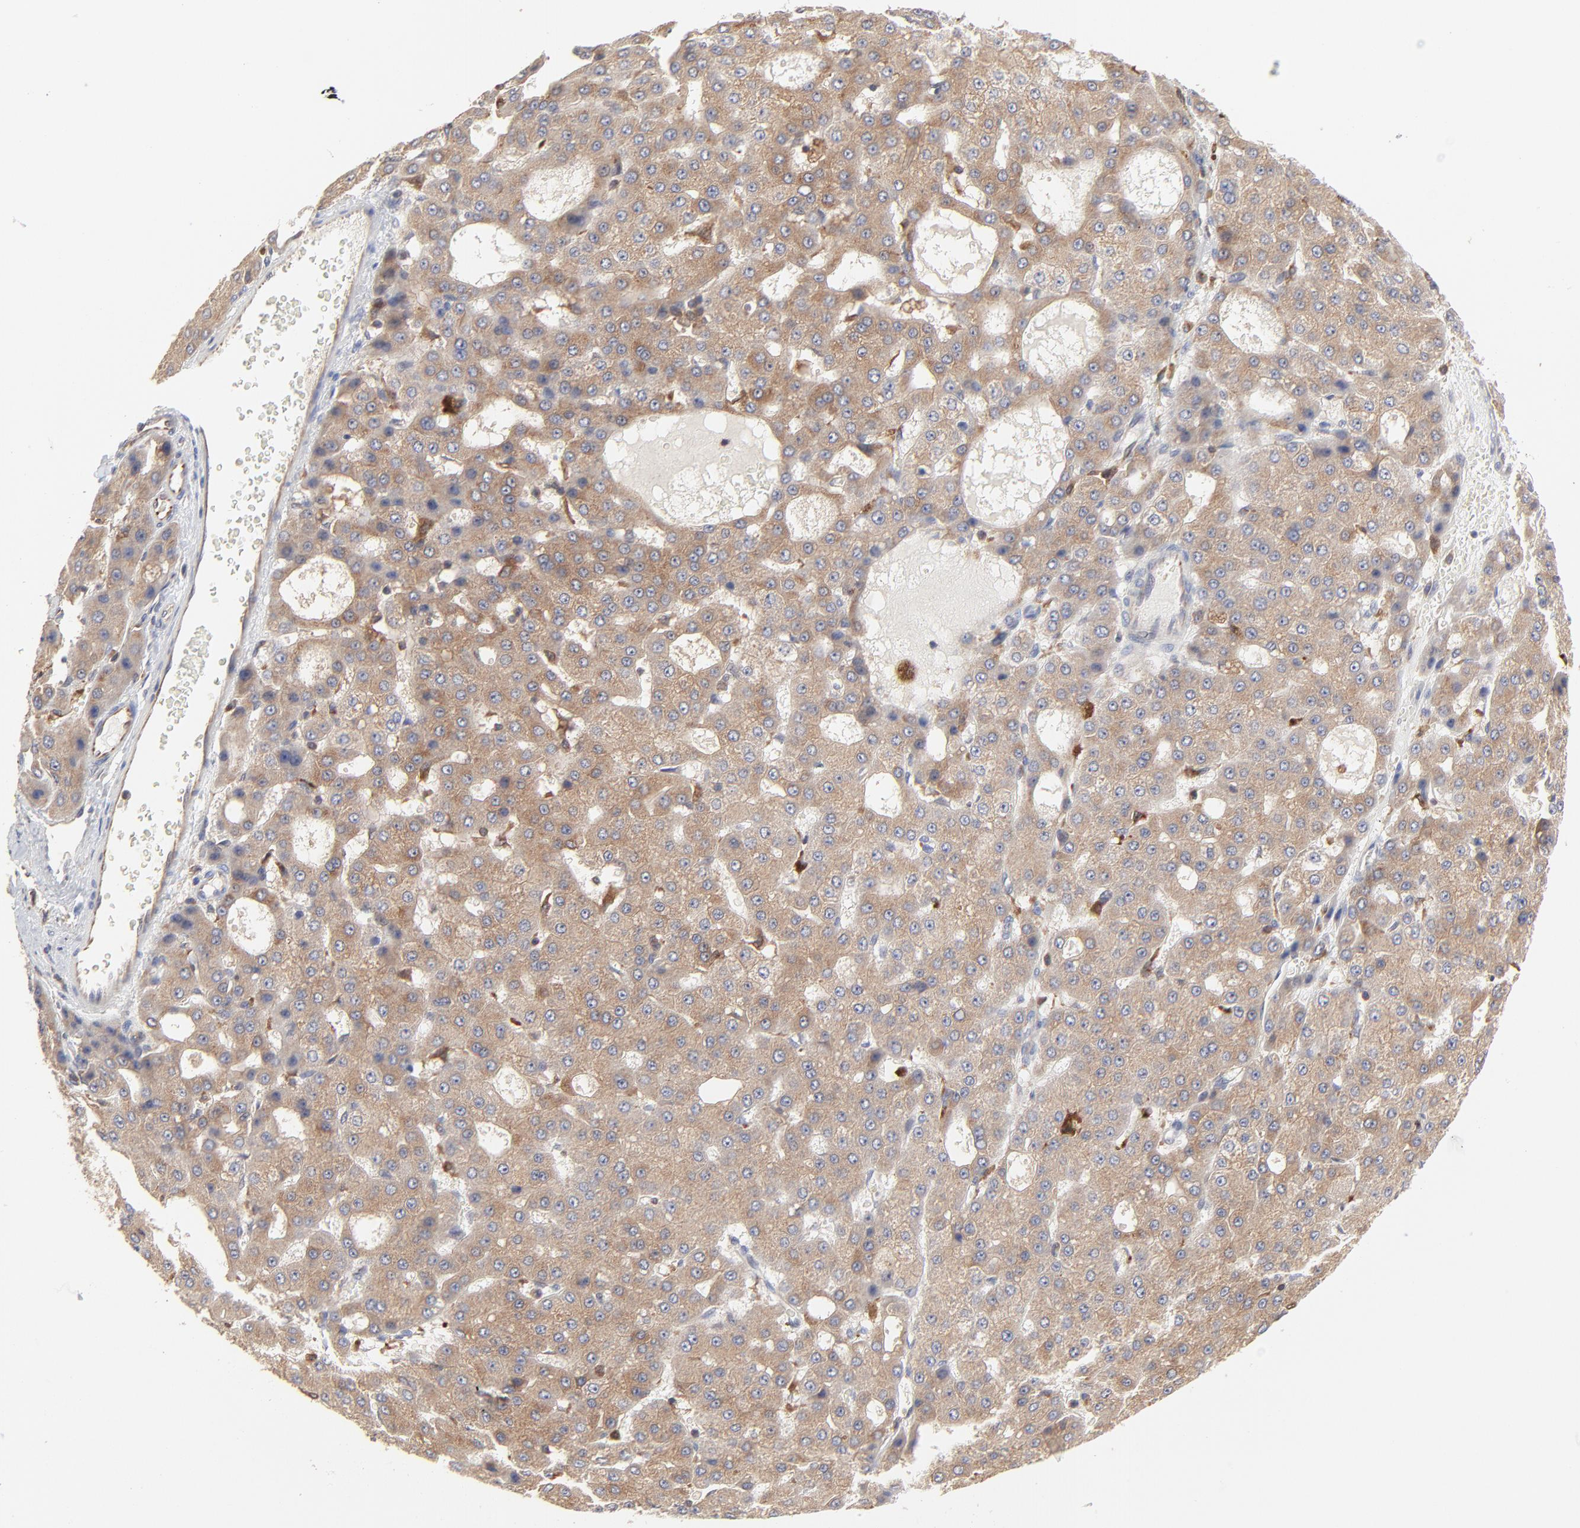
{"staining": {"intensity": "moderate", "quantity": ">75%", "location": "cytoplasmic/membranous"}, "tissue": "liver cancer", "cell_type": "Tumor cells", "image_type": "cancer", "snomed": [{"axis": "morphology", "description": "Carcinoma, Hepatocellular, NOS"}, {"axis": "topography", "description": "Liver"}], "caption": "A high-resolution micrograph shows IHC staining of liver hepatocellular carcinoma, which shows moderate cytoplasmic/membranous expression in approximately >75% of tumor cells. (Brightfield microscopy of DAB IHC at high magnification).", "gene": "RAB9A", "patient": {"sex": "male", "age": 47}}